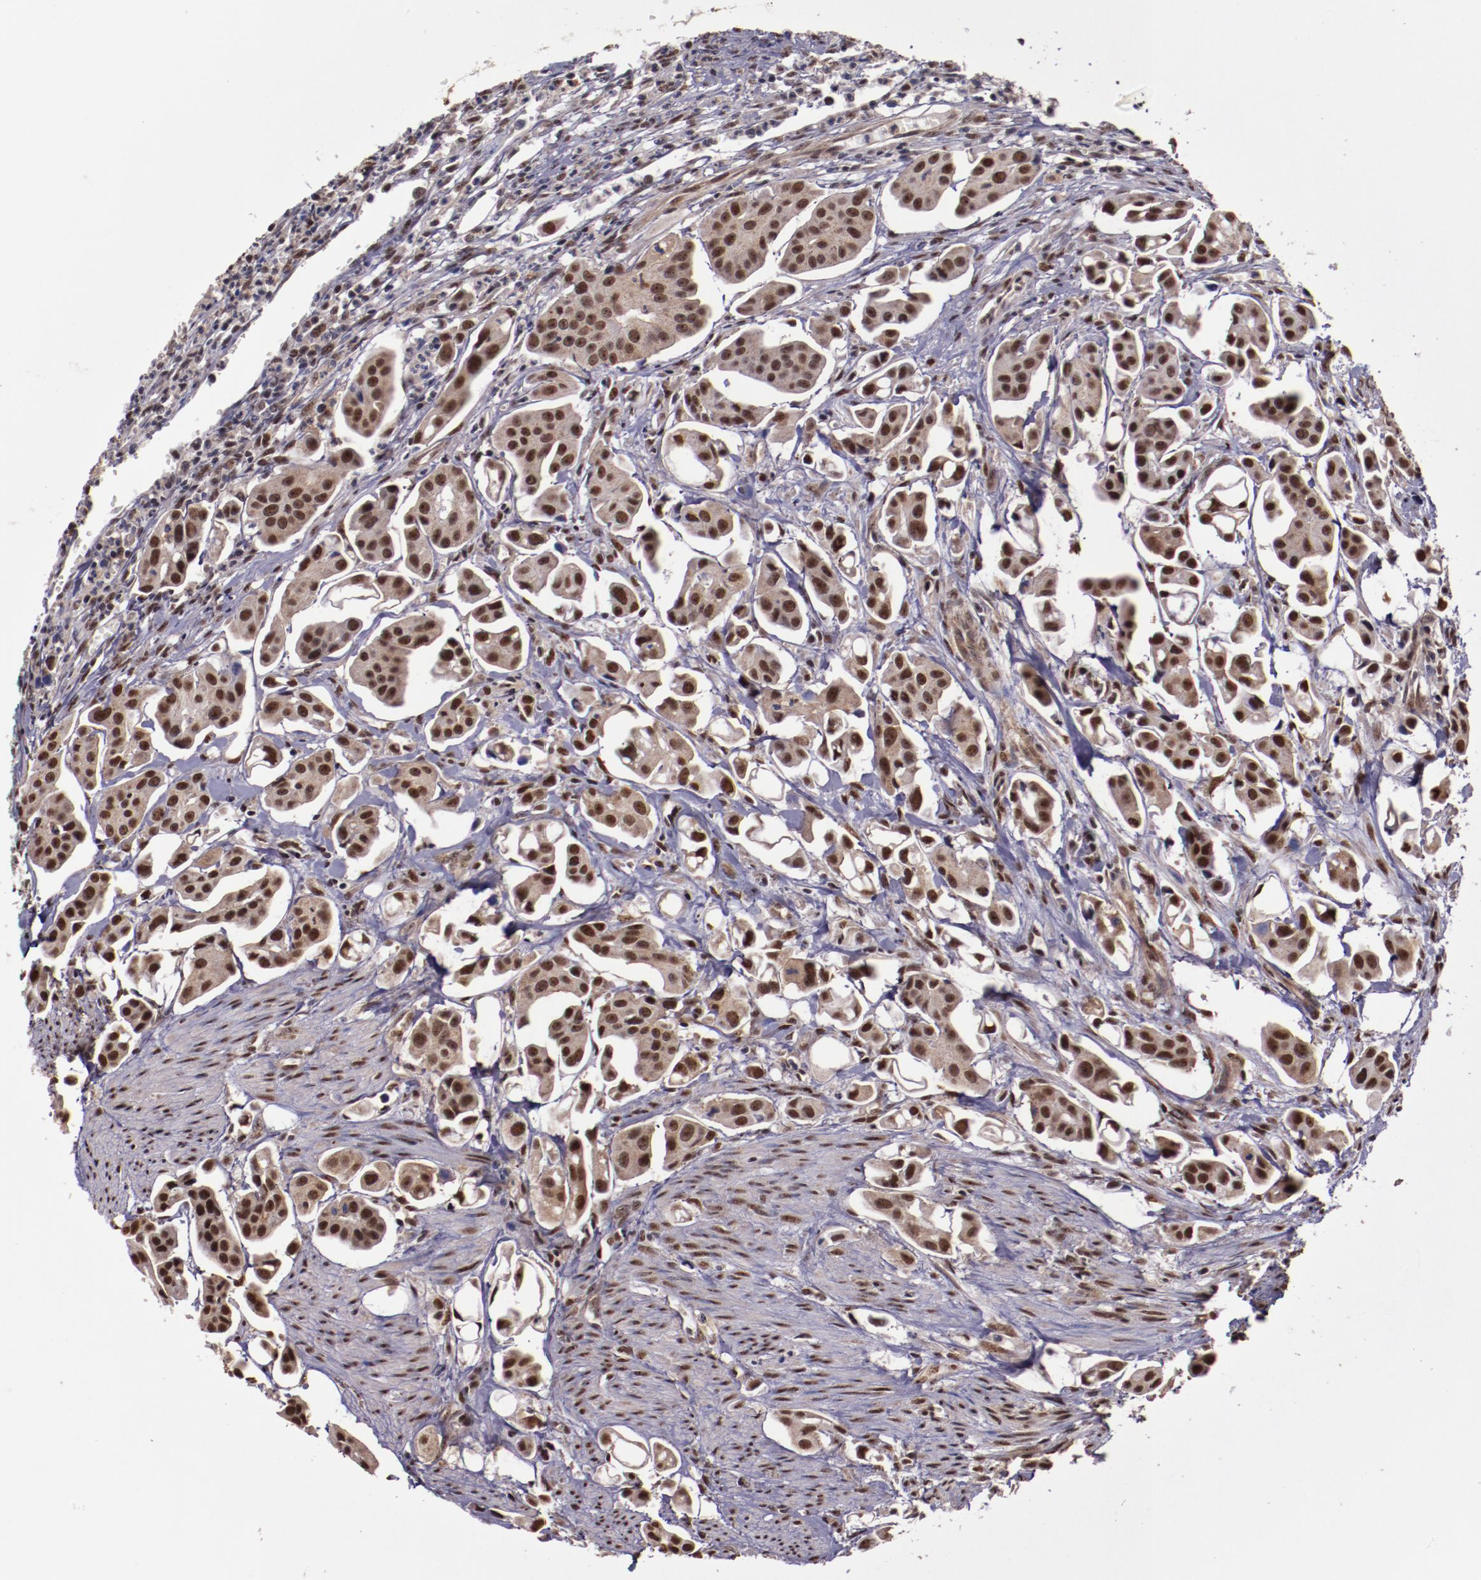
{"staining": {"intensity": "strong", "quantity": ">75%", "location": "cytoplasmic/membranous,nuclear"}, "tissue": "urothelial cancer", "cell_type": "Tumor cells", "image_type": "cancer", "snomed": [{"axis": "morphology", "description": "Urothelial carcinoma, High grade"}, {"axis": "topography", "description": "Urinary bladder"}], "caption": "Protein staining of urothelial cancer tissue displays strong cytoplasmic/membranous and nuclear positivity in about >75% of tumor cells. (IHC, brightfield microscopy, high magnification).", "gene": "CECR2", "patient": {"sex": "male", "age": 66}}